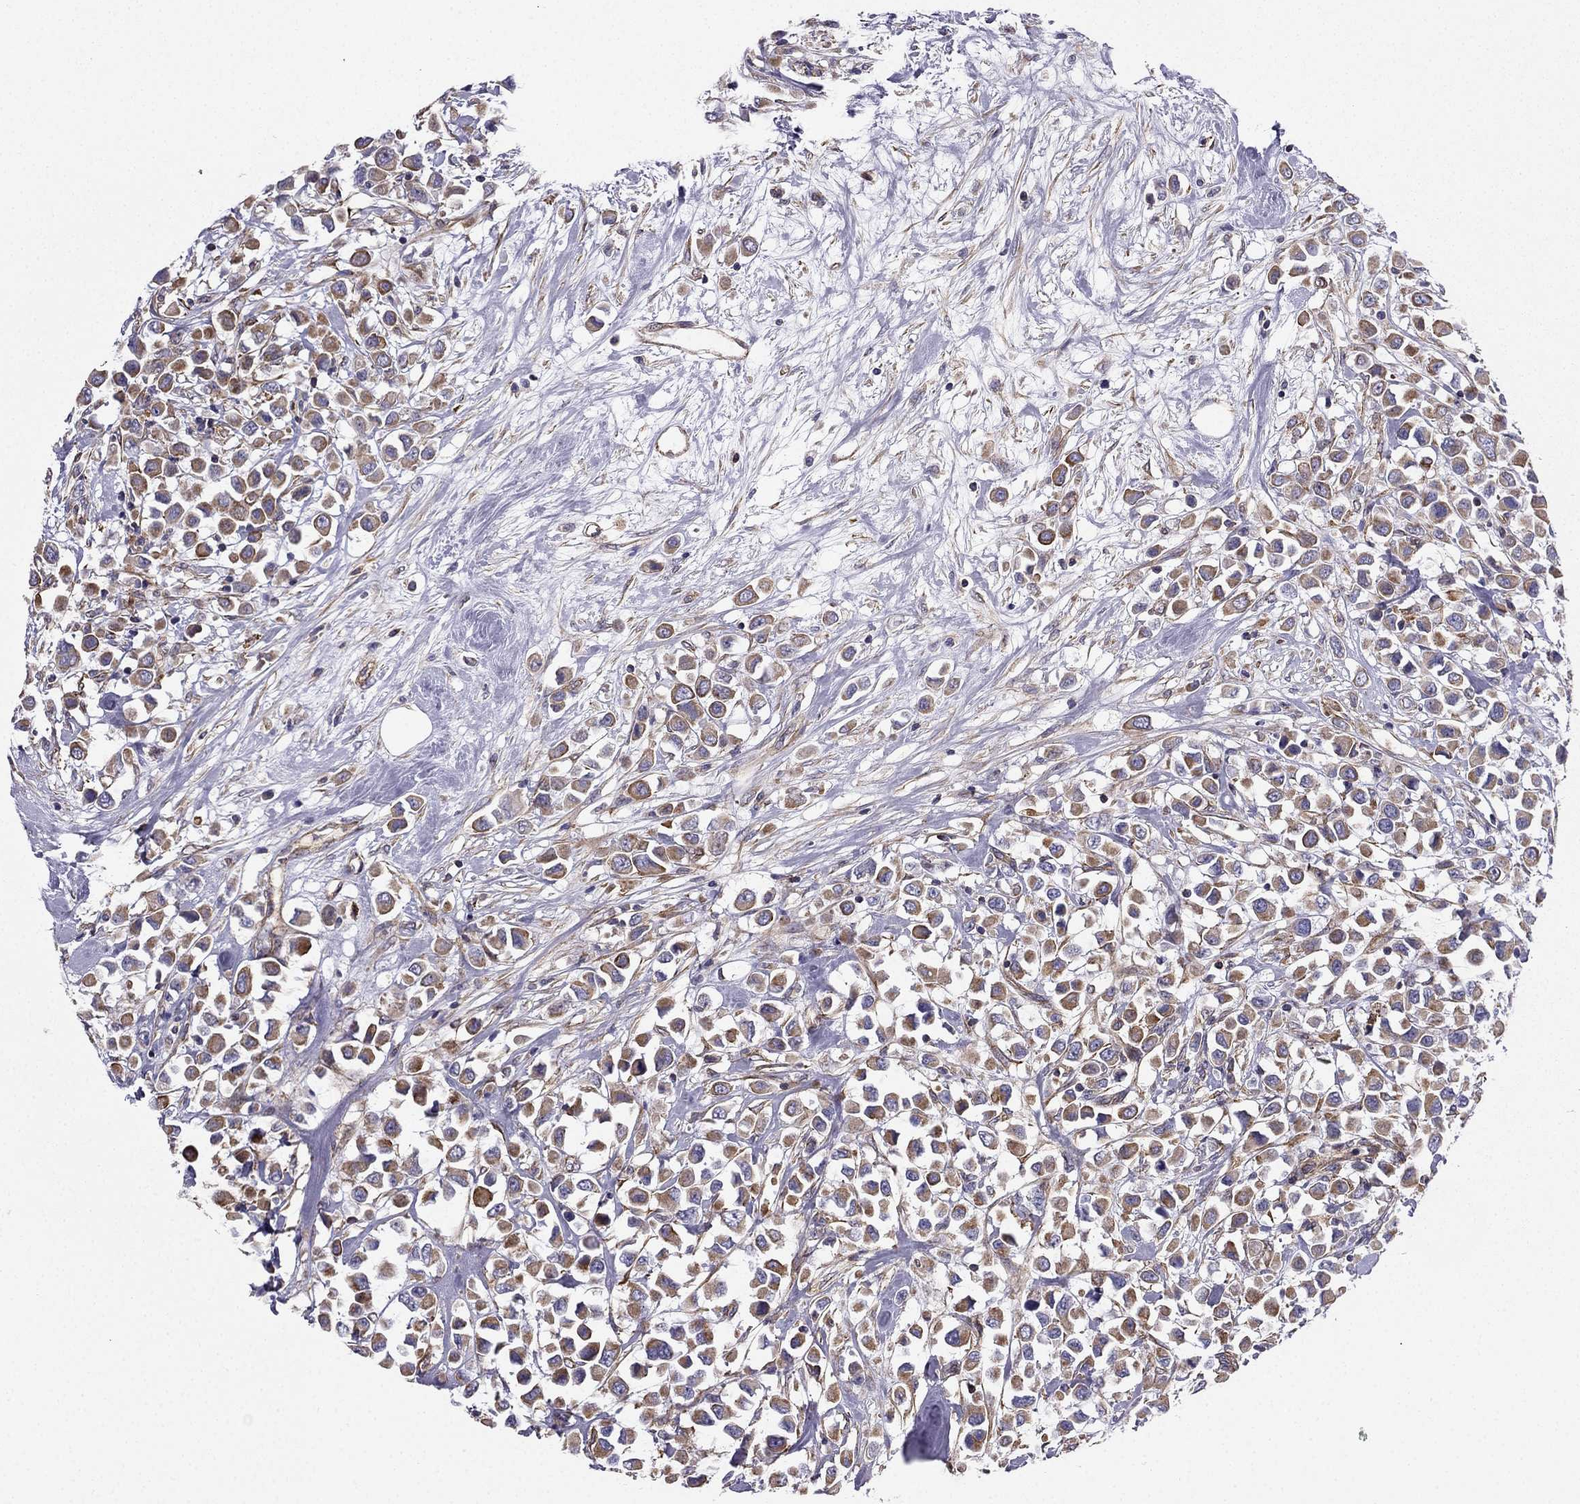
{"staining": {"intensity": "strong", "quantity": "25%-75%", "location": "cytoplasmic/membranous"}, "tissue": "breast cancer", "cell_type": "Tumor cells", "image_type": "cancer", "snomed": [{"axis": "morphology", "description": "Duct carcinoma"}, {"axis": "topography", "description": "Breast"}], "caption": "Protein expression analysis of human breast intraductal carcinoma reveals strong cytoplasmic/membranous staining in approximately 25%-75% of tumor cells.", "gene": "ENOX1", "patient": {"sex": "female", "age": 61}}